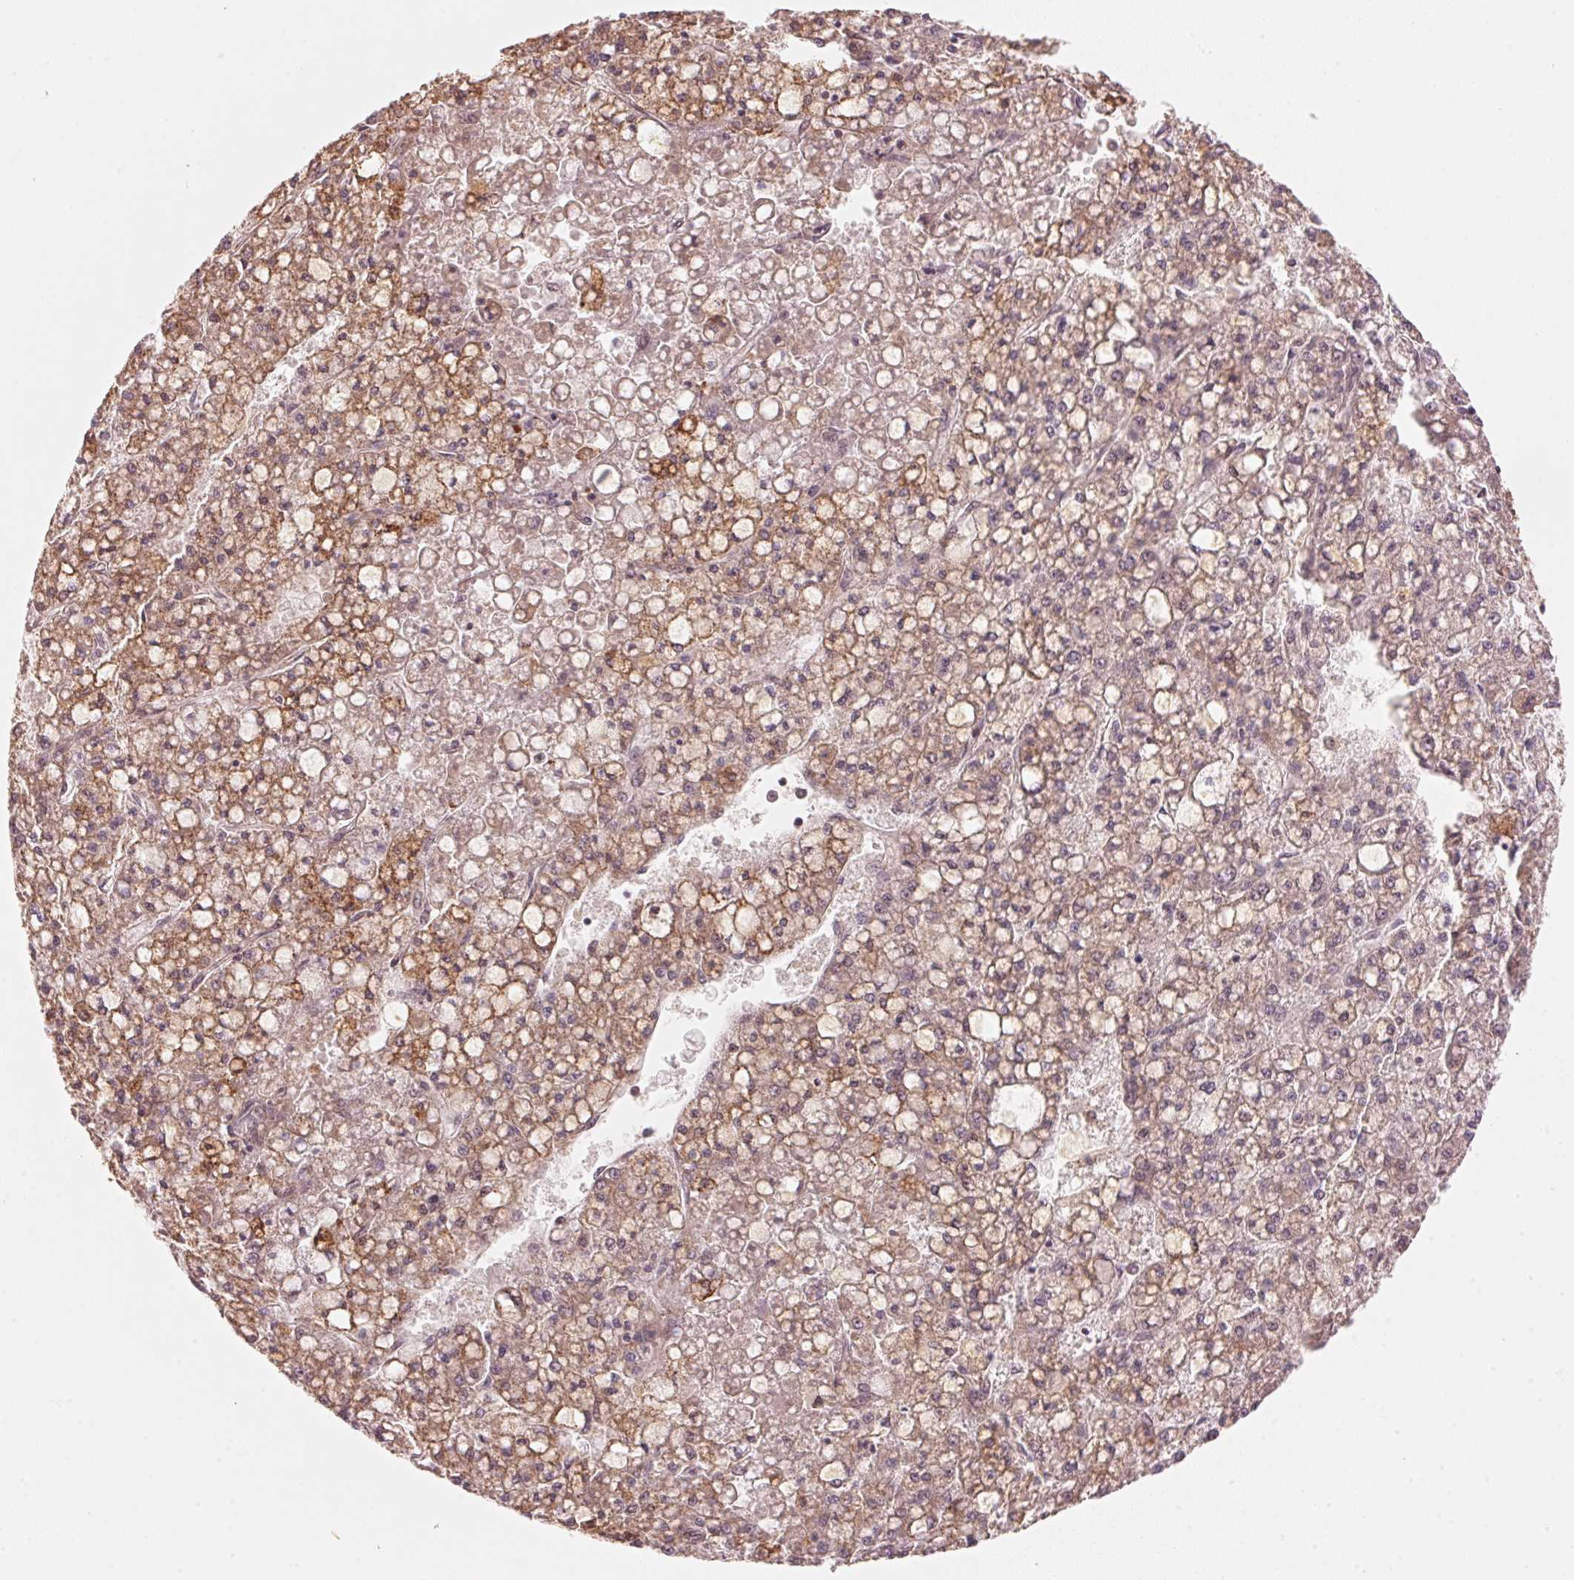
{"staining": {"intensity": "moderate", "quantity": "25%-75%", "location": "cytoplasmic/membranous"}, "tissue": "liver cancer", "cell_type": "Tumor cells", "image_type": "cancer", "snomed": [{"axis": "morphology", "description": "Carcinoma, Hepatocellular, NOS"}, {"axis": "topography", "description": "Liver"}], "caption": "Immunohistochemistry photomicrograph of neoplastic tissue: liver cancer (hepatocellular carcinoma) stained using immunohistochemistry demonstrates medium levels of moderate protein expression localized specifically in the cytoplasmic/membranous of tumor cells, appearing as a cytoplasmic/membranous brown color.", "gene": "PRKN", "patient": {"sex": "male", "age": 67}}